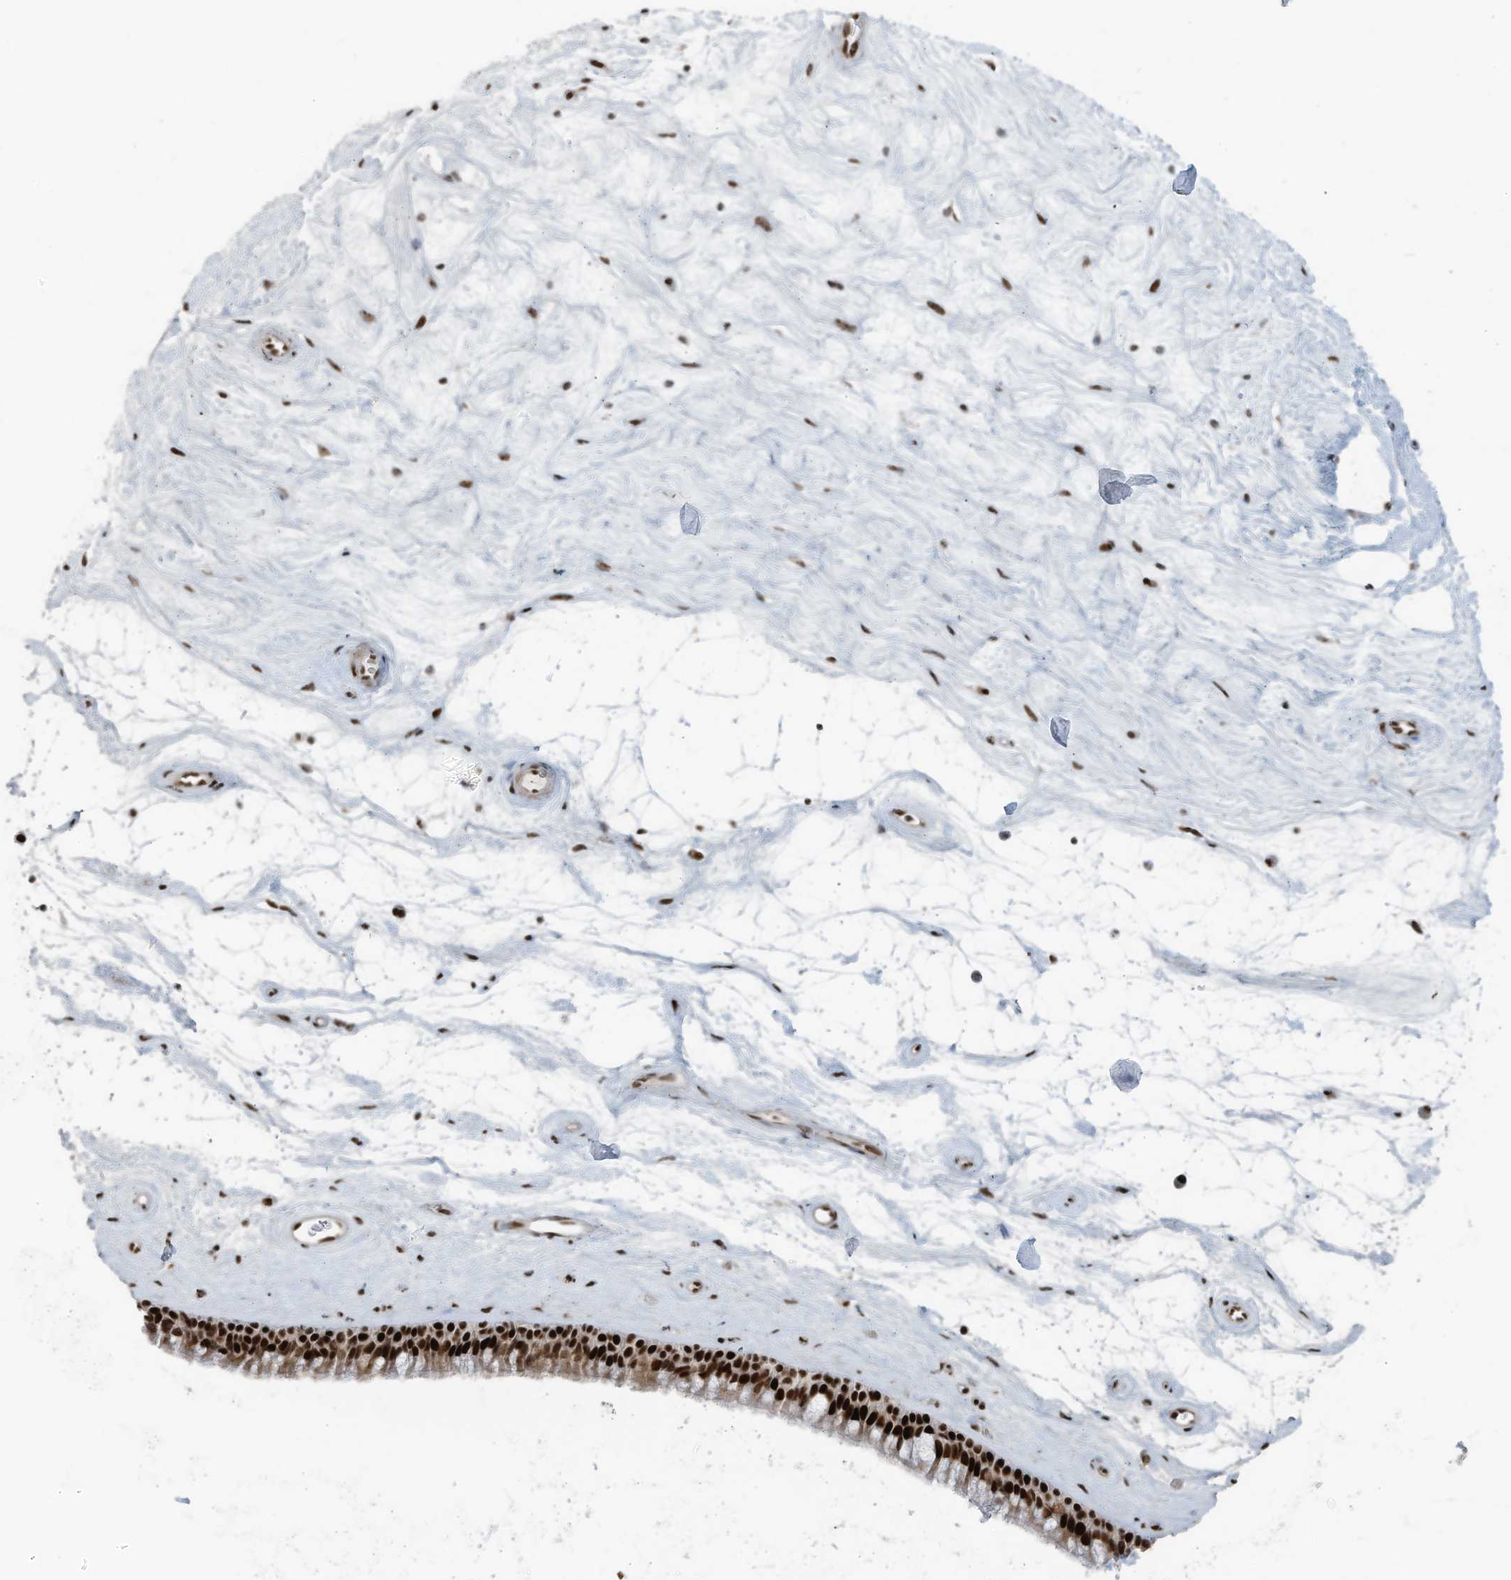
{"staining": {"intensity": "strong", "quantity": ">75%", "location": "nuclear"}, "tissue": "nasopharynx", "cell_type": "Respiratory epithelial cells", "image_type": "normal", "snomed": [{"axis": "morphology", "description": "Normal tissue, NOS"}, {"axis": "topography", "description": "Nasopharynx"}], "caption": "Immunohistochemical staining of benign nasopharynx reveals >75% levels of strong nuclear protein expression in about >75% of respiratory epithelial cells.", "gene": "PCNP", "patient": {"sex": "male", "age": 64}}